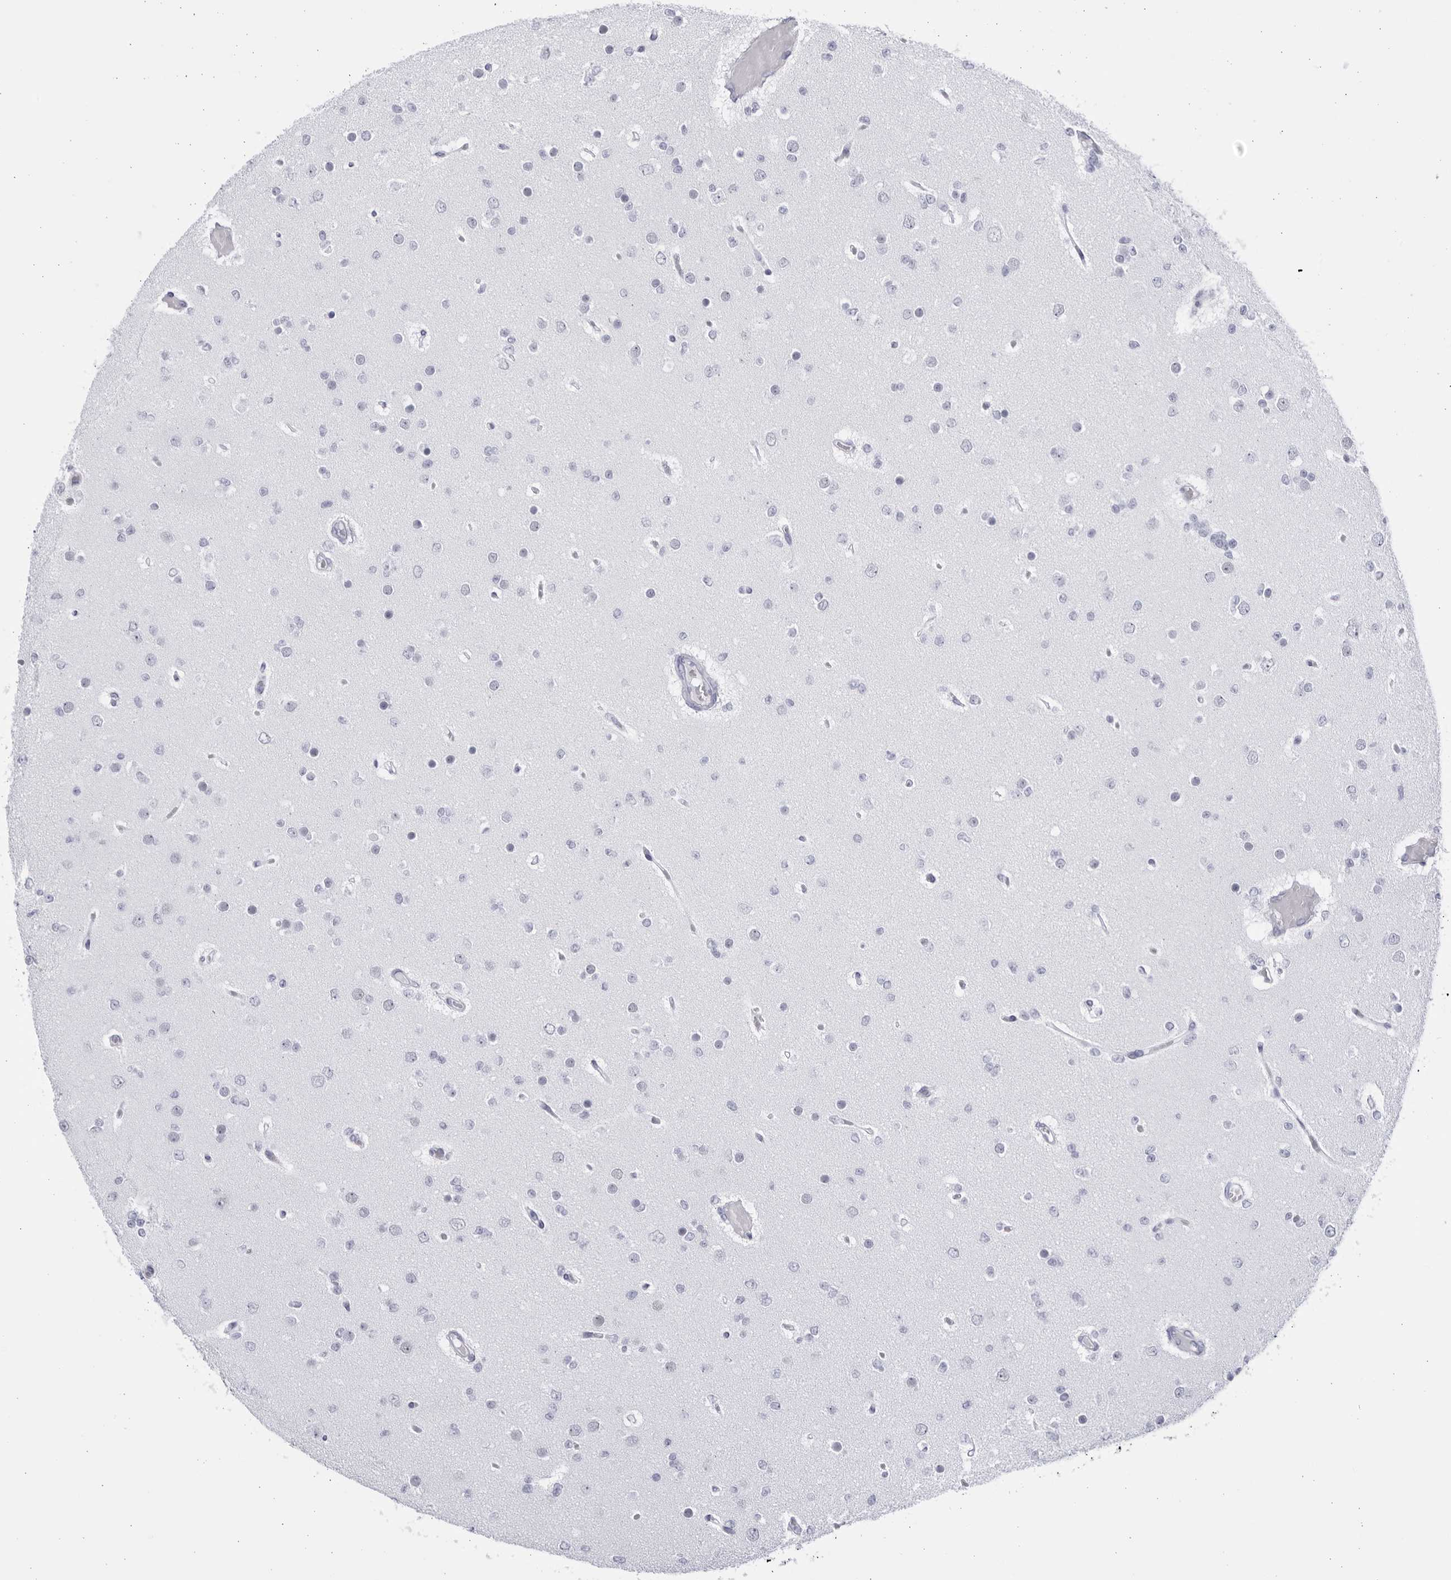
{"staining": {"intensity": "negative", "quantity": "none", "location": "none"}, "tissue": "glioma", "cell_type": "Tumor cells", "image_type": "cancer", "snomed": [{"axis": "morphology", "description": "Glioma, malignant, Low grade"}, {"axis": "topography", "description": "Brain"}], "caption": "Immunohistochemistry (IHC) of human glioma exhibits no staining in tumor cells. The staining was performed using DAB to visualize the protein expression in brown, while the nuclei were stained in blue with hematoxylin (Magnification: 20x).", "gene": "CCDC181", "patient": {"sex": "female", "age": 22}}